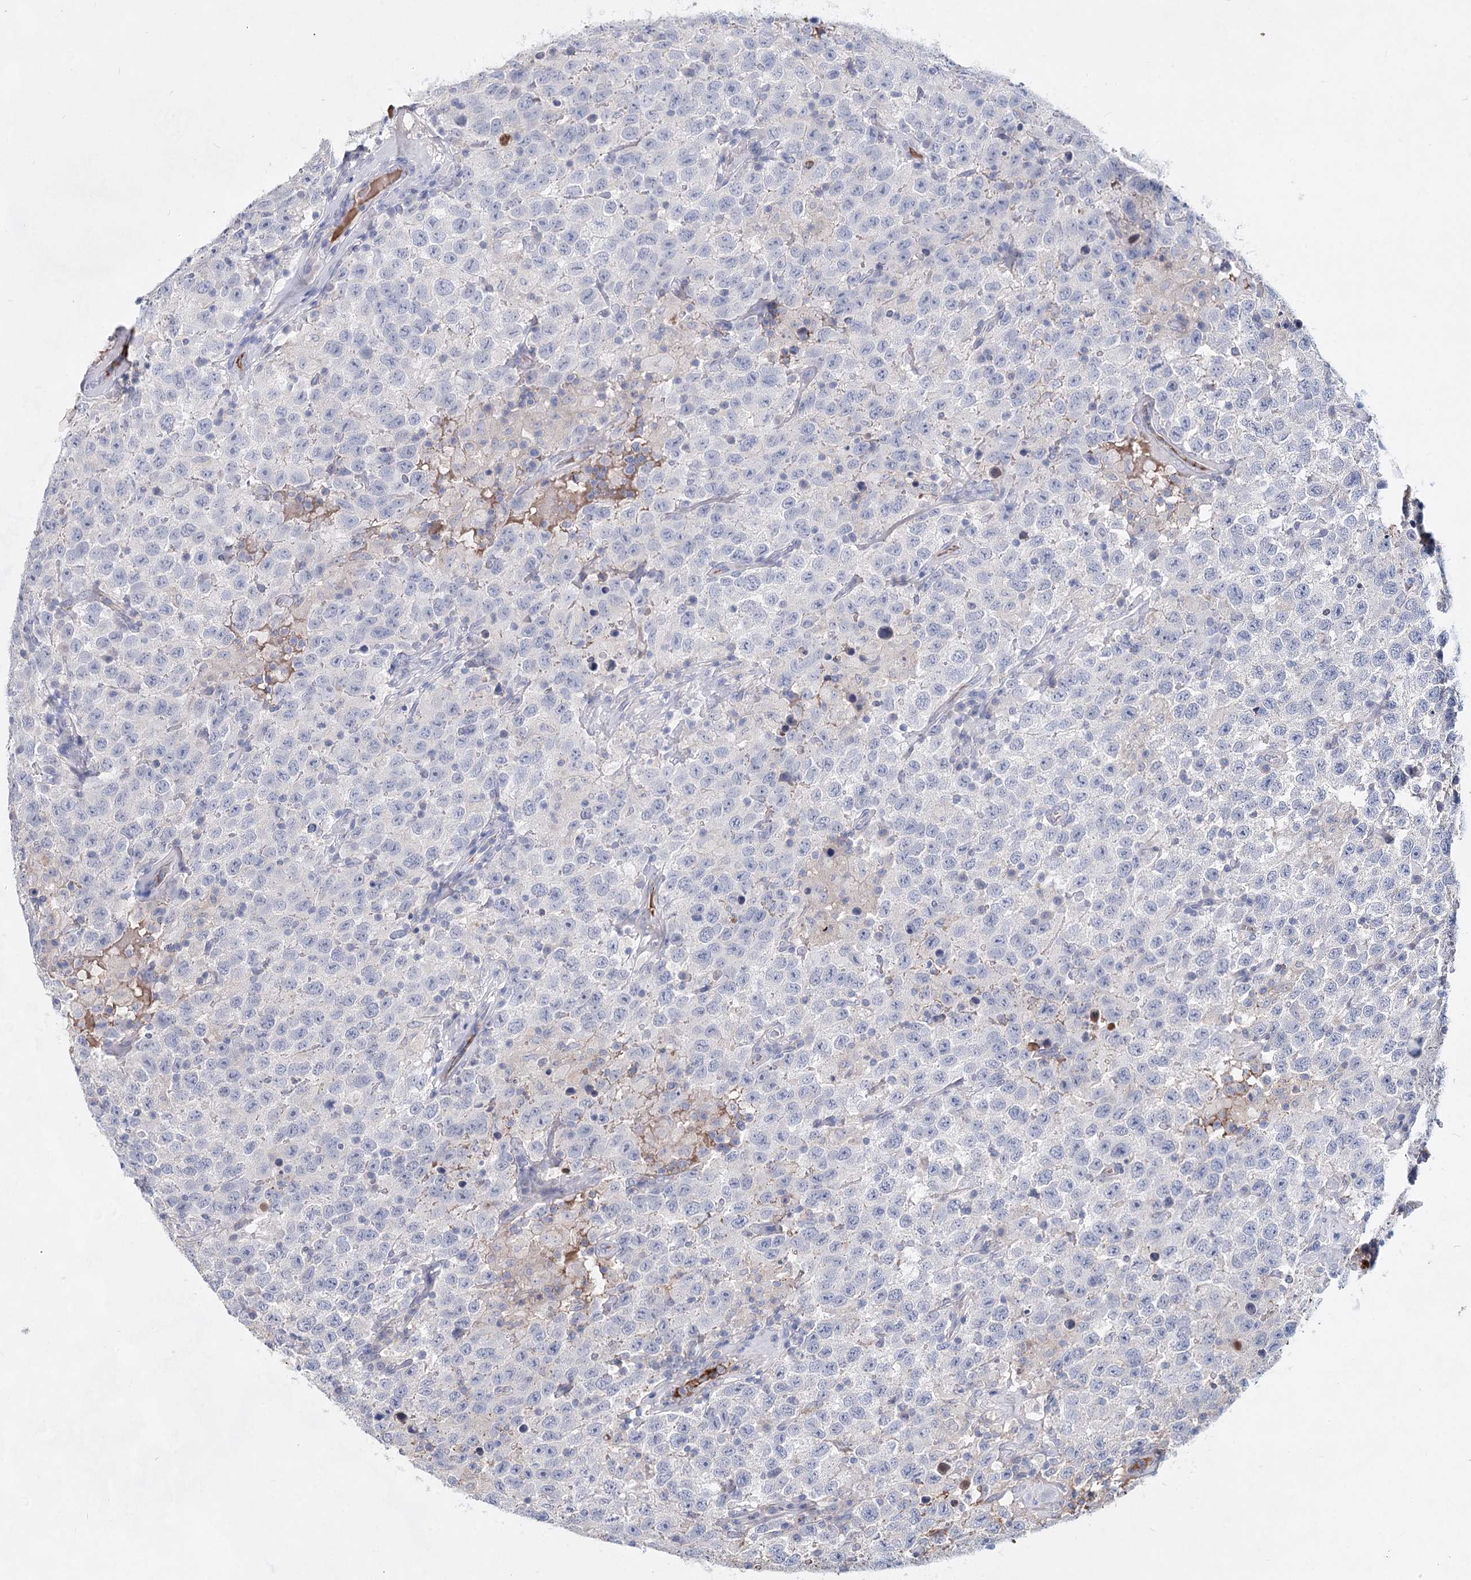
{"staining": {"intensity": "negative", "quantity": "none", "location": "none"}, "tissue": "testis cancer", "cell_type": "Tumor cells", "image_type": "cancer", "snomed": [{"axis": "morphology", "description": "Seminoma, NOS"}, {"axis": "topography", "description": "Testis"}], "caption": "Testis seminoma was stained to show a protein in brown. There is no significant staining in tumor cells.", "gene": "TASOR2", "patient": {"sex": "male", "age": 41}}